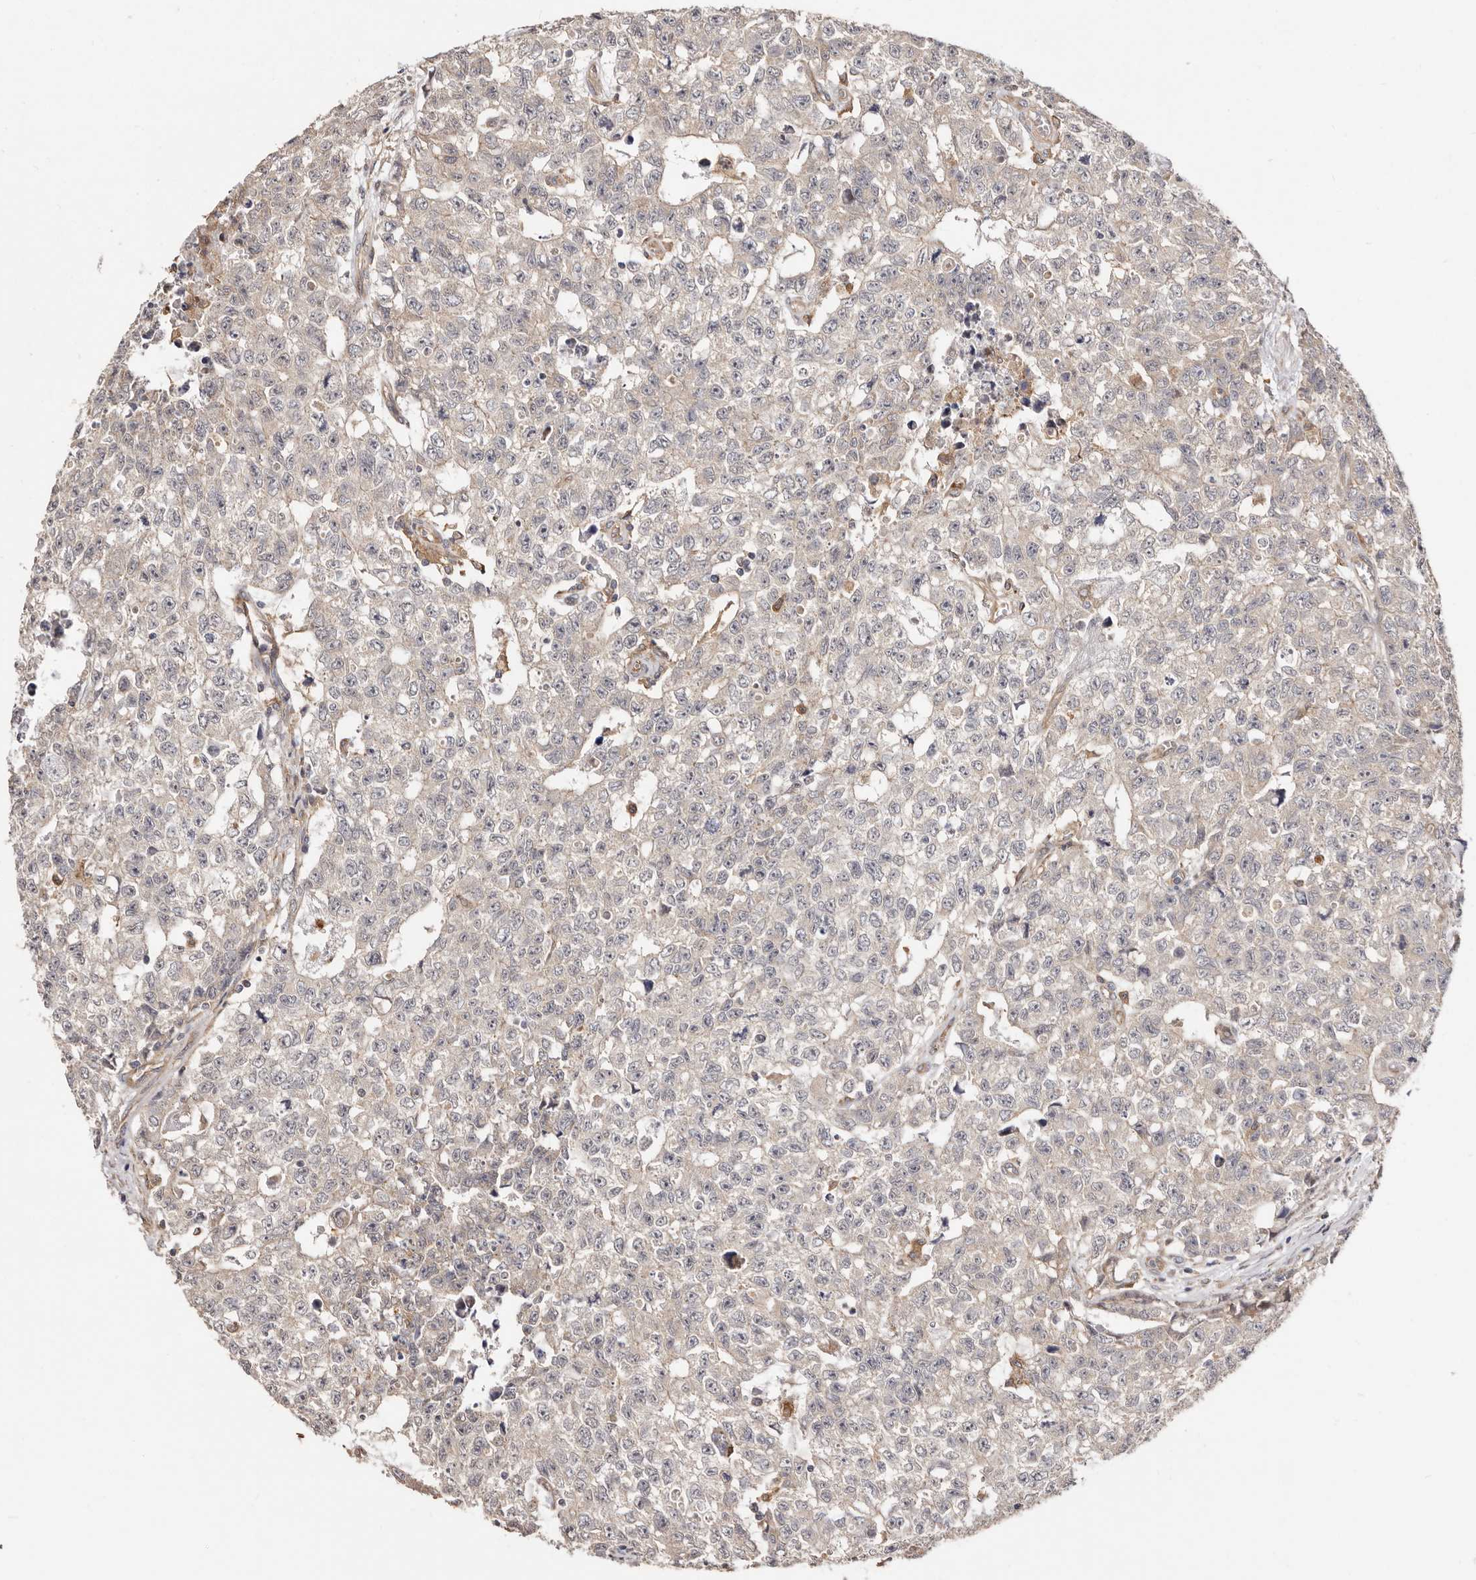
{"staining": {"intensity": "negative", "quantity": "none", "location": "none"}, "tissue": "testis cancer", "cell_type": "Tumor cells", "image_type": "cancer", "snomed": [{"axis": "morphology", "description": "Carcinoma, Embryonal, NOS"}, {"axis": "topography", "description": "Testis"}], "caption": "Immunohistochemical staining of testis cancer (embryonal carcinoma) exhibits no significant staining in tumor cells. (Stains: DAB (3,3'-diaminobenzidine) immunohistochemistry (IHC) with hematoxylin counter stain, Microscopy: brightfield microscopy at high magnification).", "gene": "LRRC25", "patient": {"sex": "male", "age": 28}}